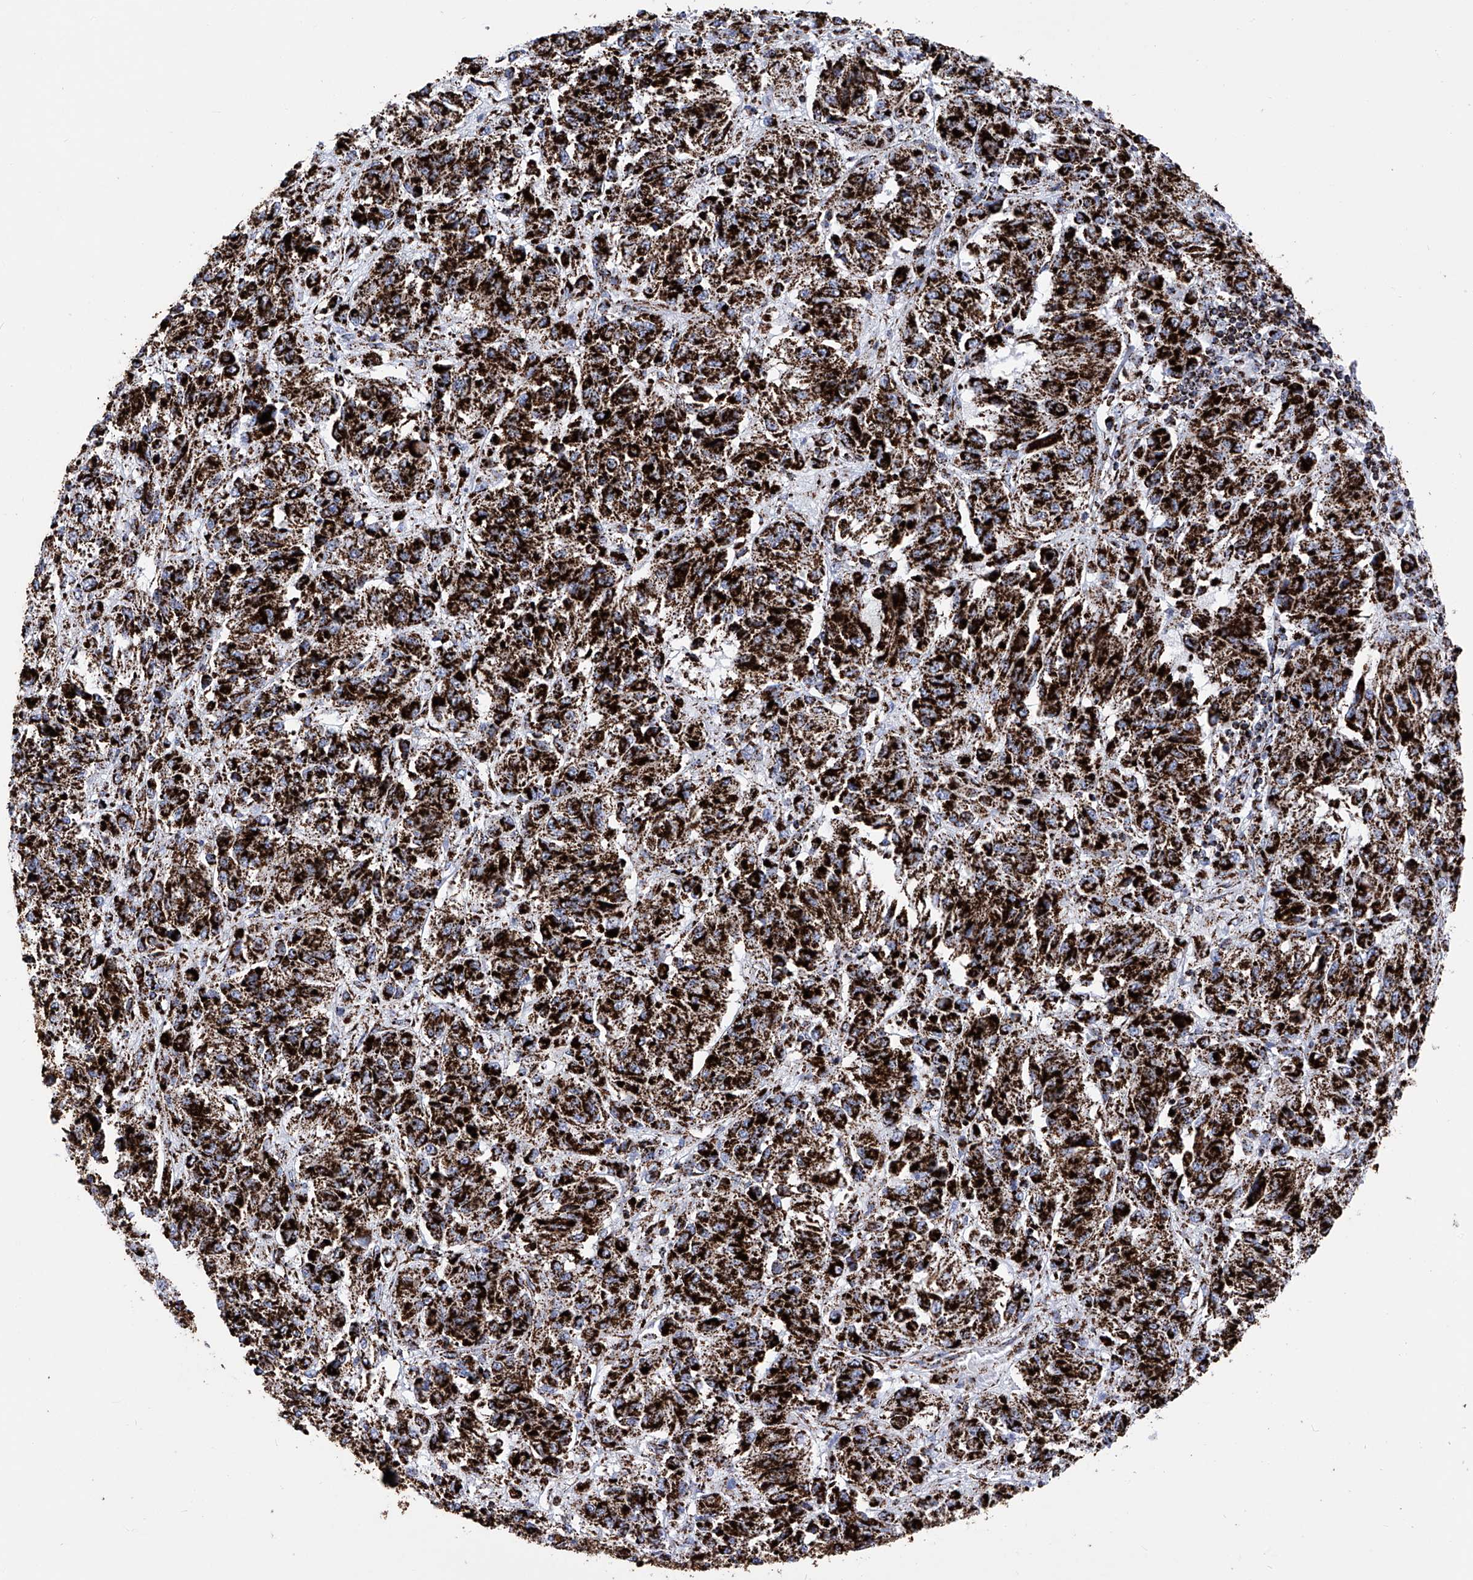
{"staining": {"intensity": "strong", "quantity": ">75%", "location": "cytoplasmic/membranous"}, "tissue": "melanoma", "cell_type": "Tumor cells", "image_type": "cancer", "snomed": [{"axis": "morphology", "description": "Malignant melanoma, Metastatic site"}, {"axis": "topography", "description": "Lung"}], "caption": "An immunohistochemistry (IHC) histopathology image of neoplastic tissue is shown. Protein staining in brown labels strong cytoplasmic/membranous positivity in melanoma within tumor cells.", "gene": "ATP5PF", "patient": {"sex": "male", "age": 64}}